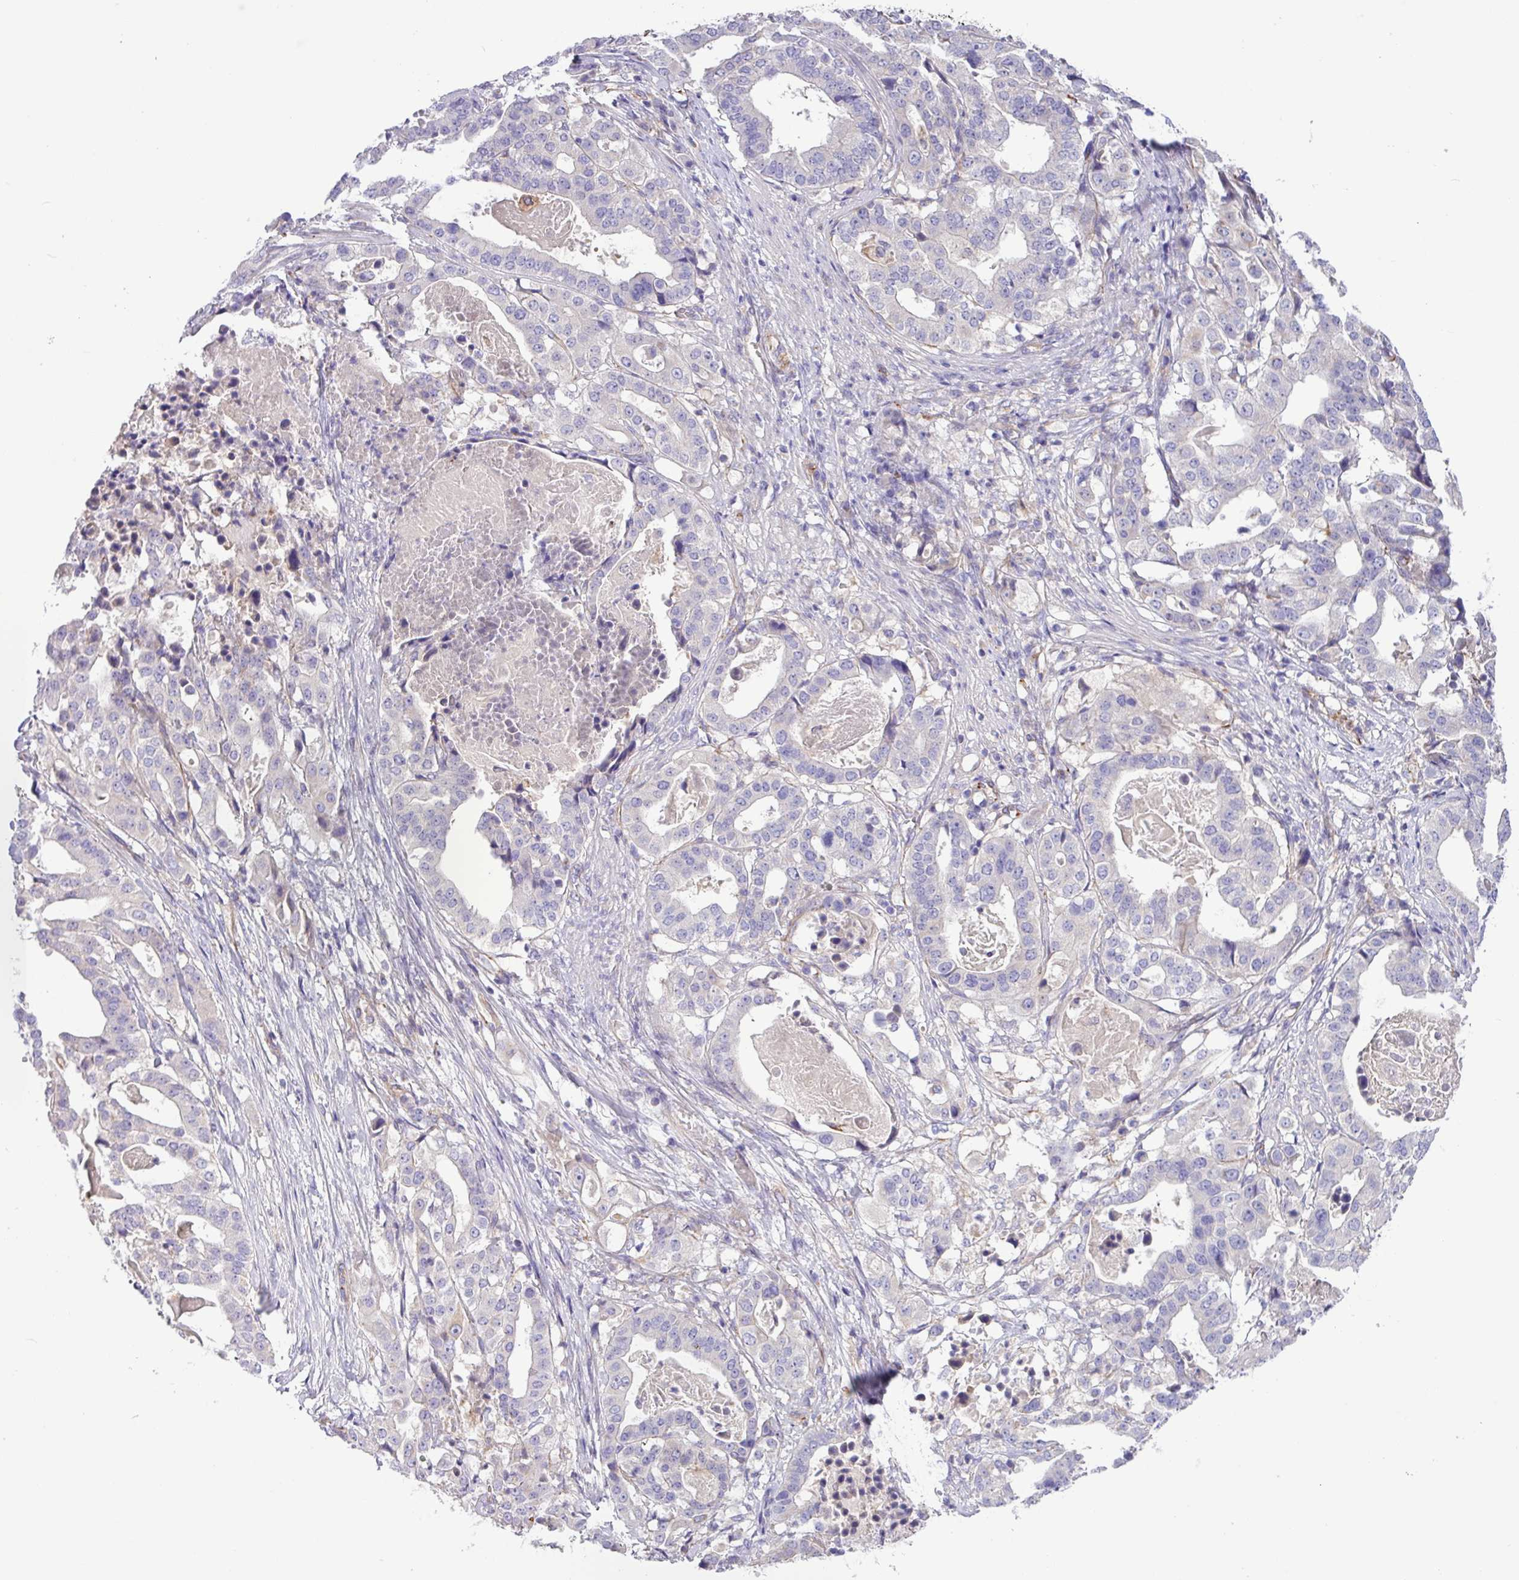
{"staining": {"intensity": "negative", "quantity": "none", "location": "none"}, "tissue": "stomach cancer", "cell_type": "Tumor cells", "image_type": "cancer", "snomed": [{"axis": "morphology", "description": "Adenocarcinoma, NOS"}, {"axis": "topography", "description": "Stomach"}], "caption": "IHC of human stomach cancer exhibits no staining in tumor cells. The staining is performed using DAB brown chromogen with nuclei counter-stained in using hematoxylin.", "gene": "MRM2", "patient": {"sex": "male", "age": 48}}